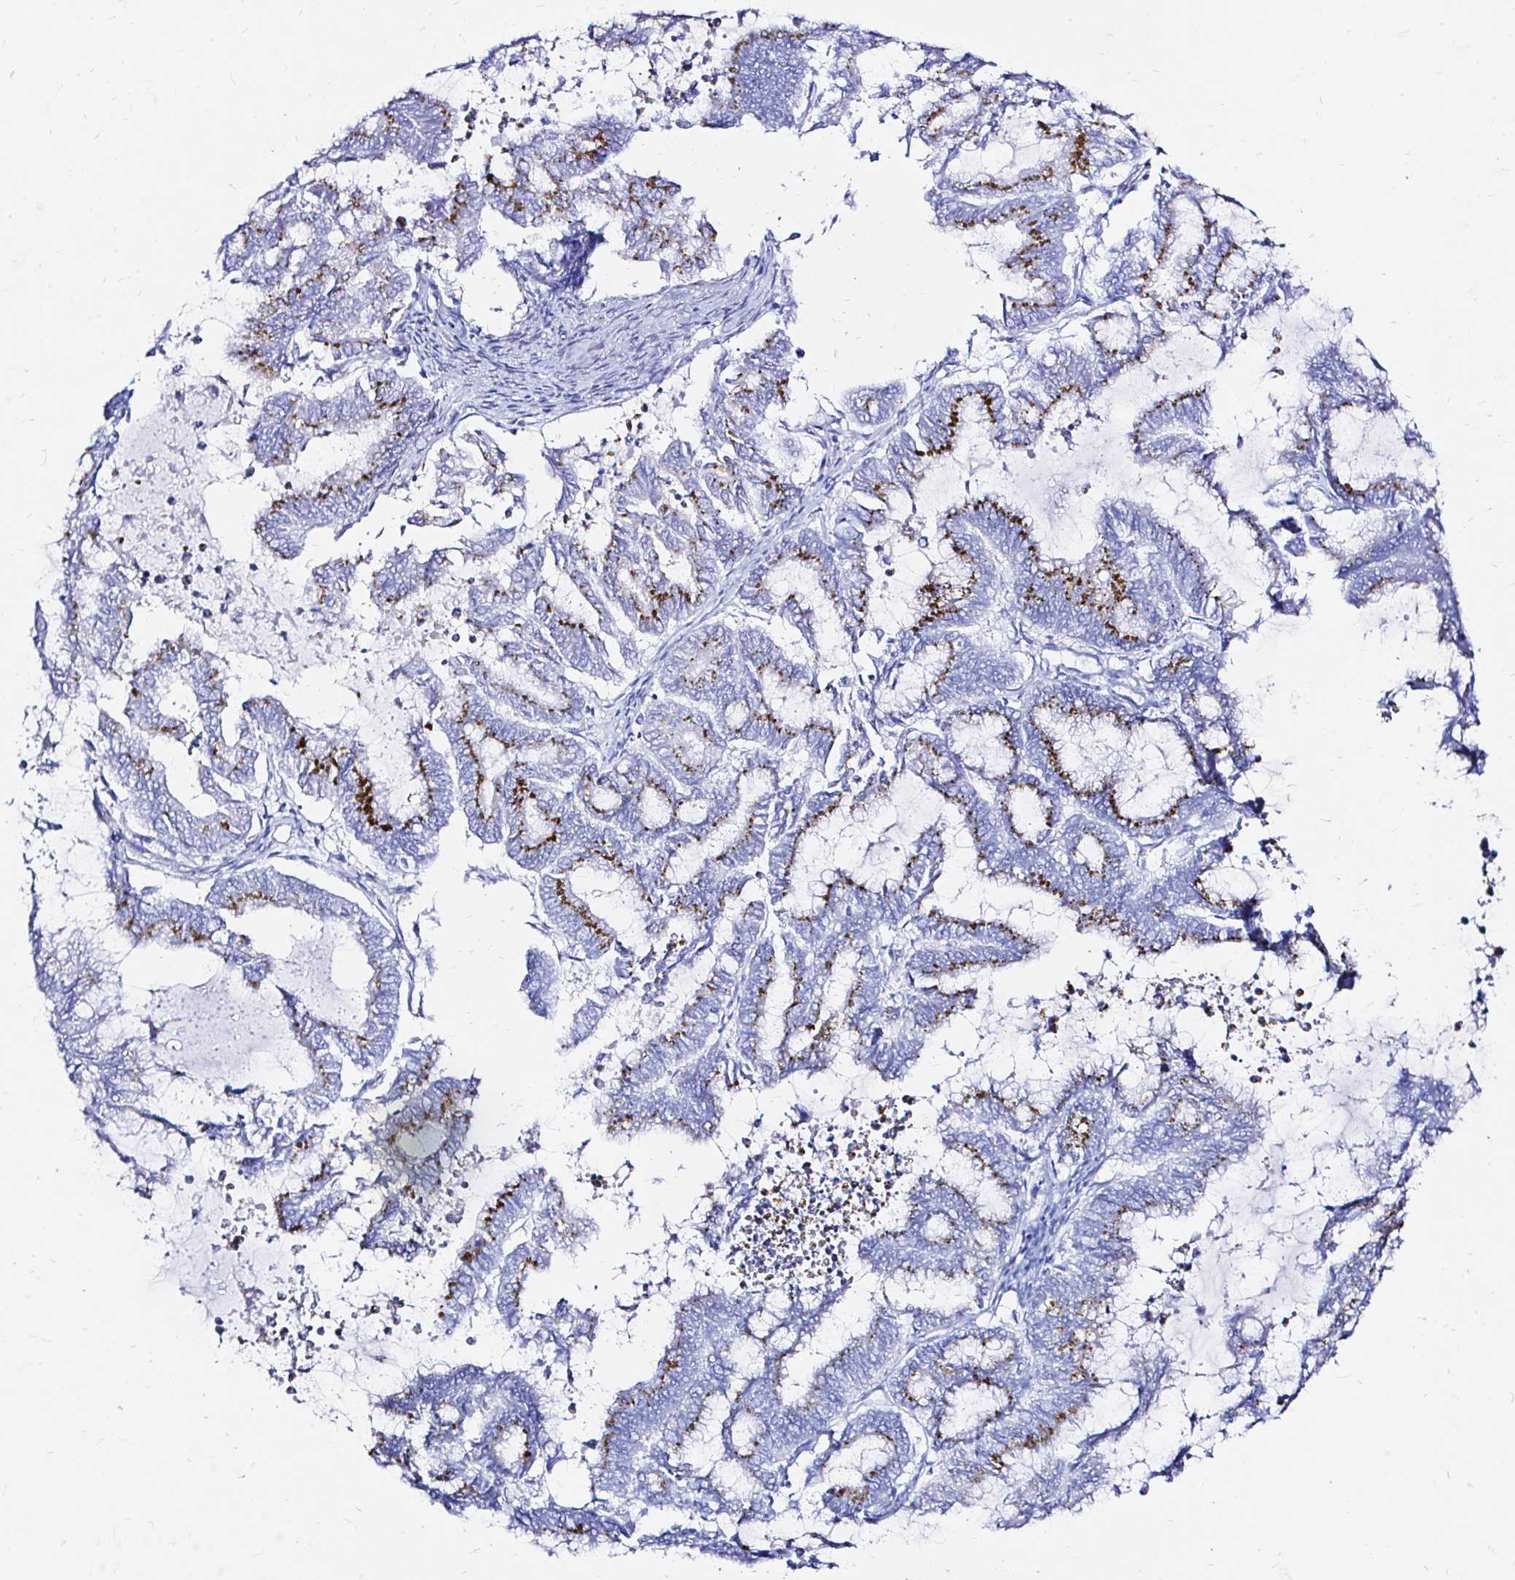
{"staining": {"intensity": "strong", "quantity": "25%-75%", "location": "cytoplasmic/membranous"}, "tissue": "endometrial cancer", "cell_type": "Tumor cells", "image_type": "cancer", "snomed": [{"axis": "morphology", "description": "Adenocarcinoma, NOS"}, {"axis": "topography", "description": "Endometrium"}], "caption": "Immunohistochemistry (IHC) (DAB (3,3'-diaminobenzidine)) staining of human adenocarcinoma (endometrial) exhibits strong cytoplasmic/membranous protein expression in about 25%-75% of tumor cells. The staining was performed using DAB to visualize the protein expression in brown, while the nuclei were stained in blue with hematoxylin (Magnification: 20x).", "gene": "ZNF432", "patient": {"sex": "female", "age": 79}}